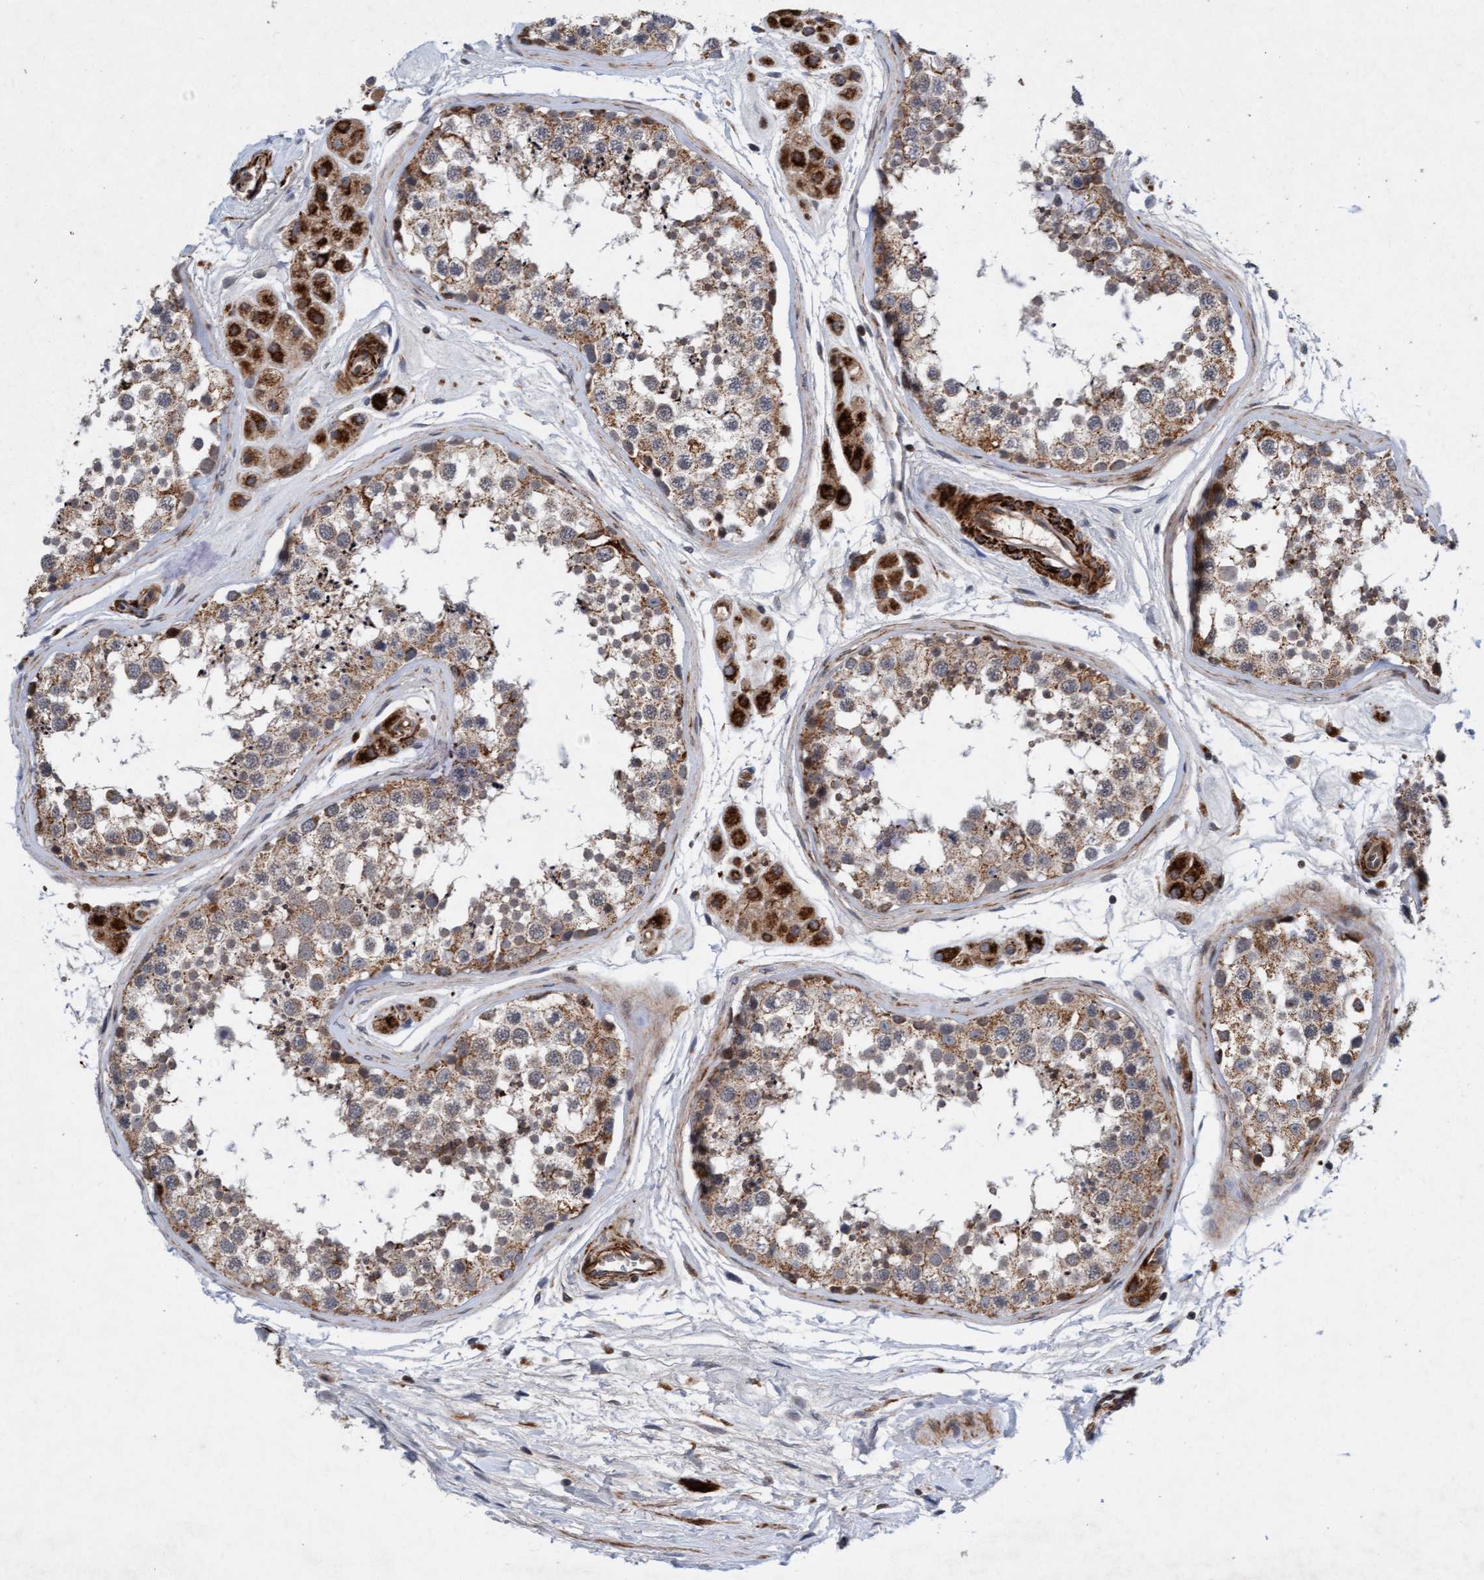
{"staining": {"intensity": "weak", "quantity": ">75%", "location": "cytoplasmic/membranous"}, "tissue": "testis", "cell_type": "Cells in seminiferous ducts", "image_type": "normal", "snomed": [{"axis": "morphology", "description": "Normal tissue, NOS"}, {"axis": "topography", "description": "Testis"}], "caption": "The micrograph demonstrates a brown stain indicating the presence of a protein in the cytoplasmic/membranous of cells in seminiferous ducts in testis.", "gene": "TMEM70", "patient": {"sex": "male", "age": 56}}